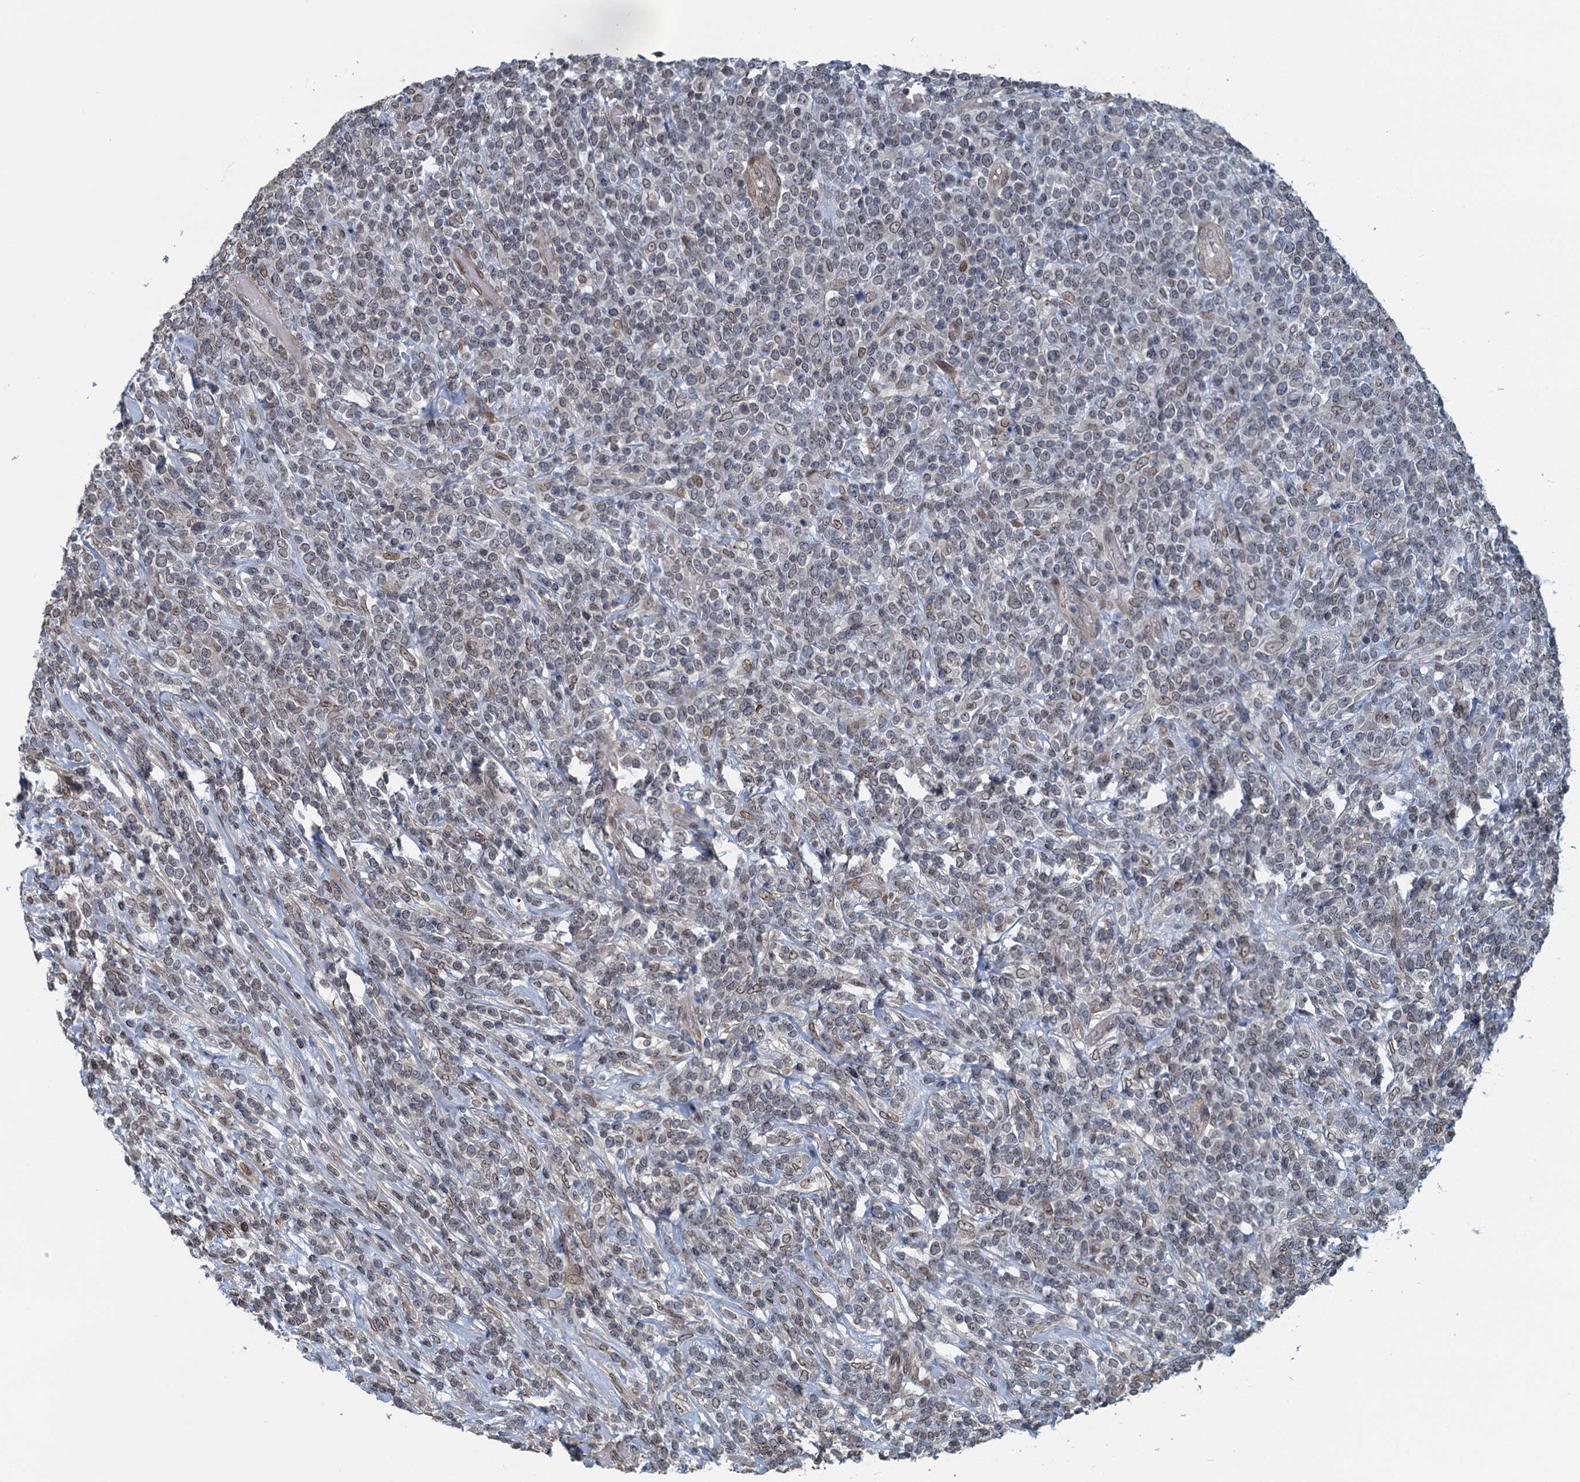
{"staining": {"intensity": "weak", "quantity": "<25%", "location": "cytoplasmic/membranous,nuclear"}, "tissue": "lymphoma", "cell_type": "Tumor cells", "image_type": "cancer", "snomed": [{"axis": "morphology", "description": "Malignant lymphoma, non-Hodgkin's type, High grade"}, {"axis": "topography", "description": "Colon"}], "caption": "Immunohistochemistry (IHC) micrograph of human malignant lymphoma, non-Hodgkin's type (high-grade) stained for a protein (brown), which reveals no expression in tumor cells.", "gene": "CCDC34", "patient": {"sex": "female", "age": 53}}